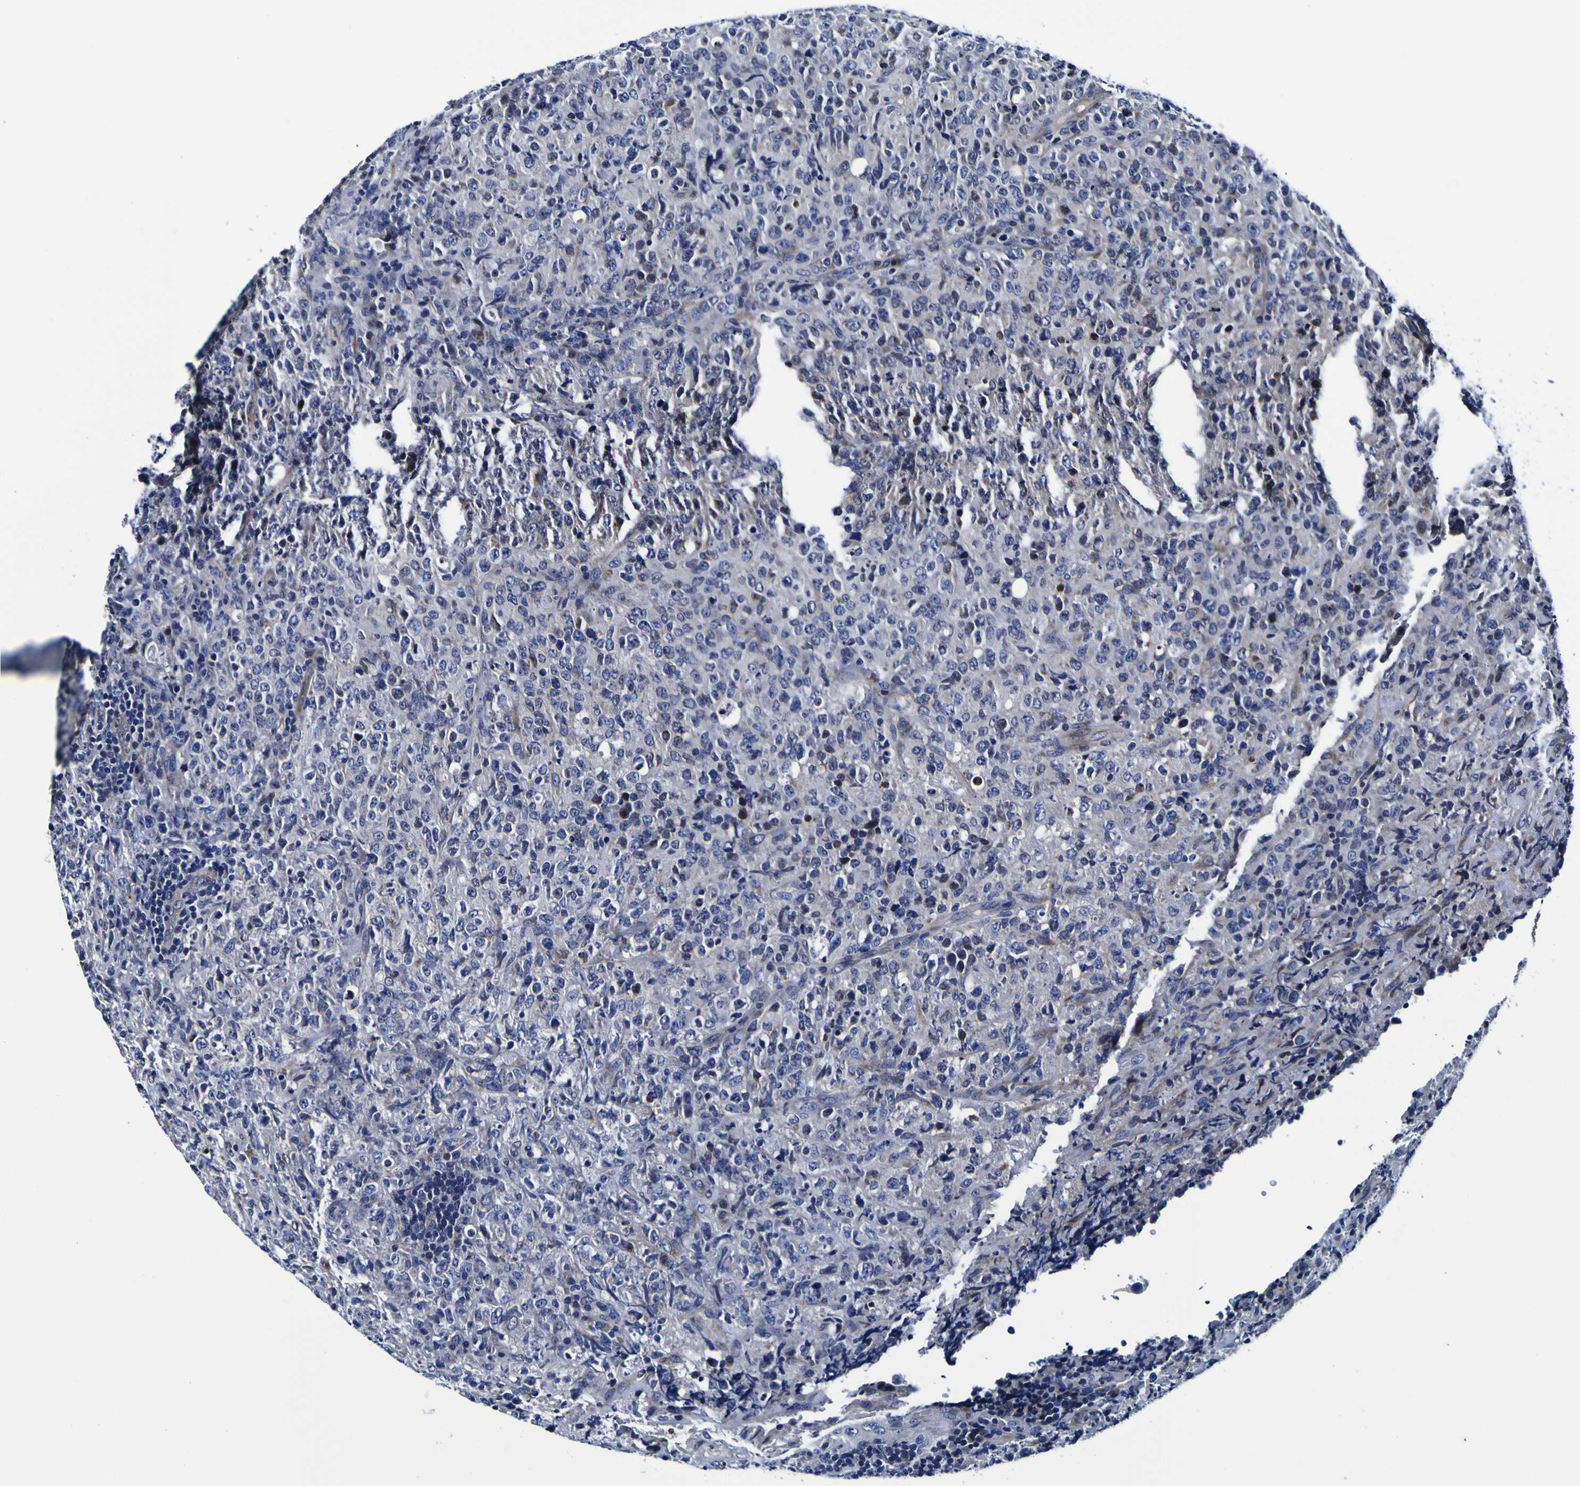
{"staining": {"intensity": "negative", "quantity": "none", "location": "none"}, "tissue": "lymphoma", "cell_type": "Tumor cells", "image_type": "cancer", "snomed": [{"axis": "morphology", "description": "Malignant lymphoma, non-Hodgkin's type, High grade"}, {"axis": "topography", "description": "Tonsil"}], "caption": "Immunohistochemistry histopathology image of neoplastic tissue: human lymphoma stained with DAB demonstrates no significant protein expression in tumor cells.", "gene": "PDLIM4", "patient": {"sex": "female", "age": 36}}